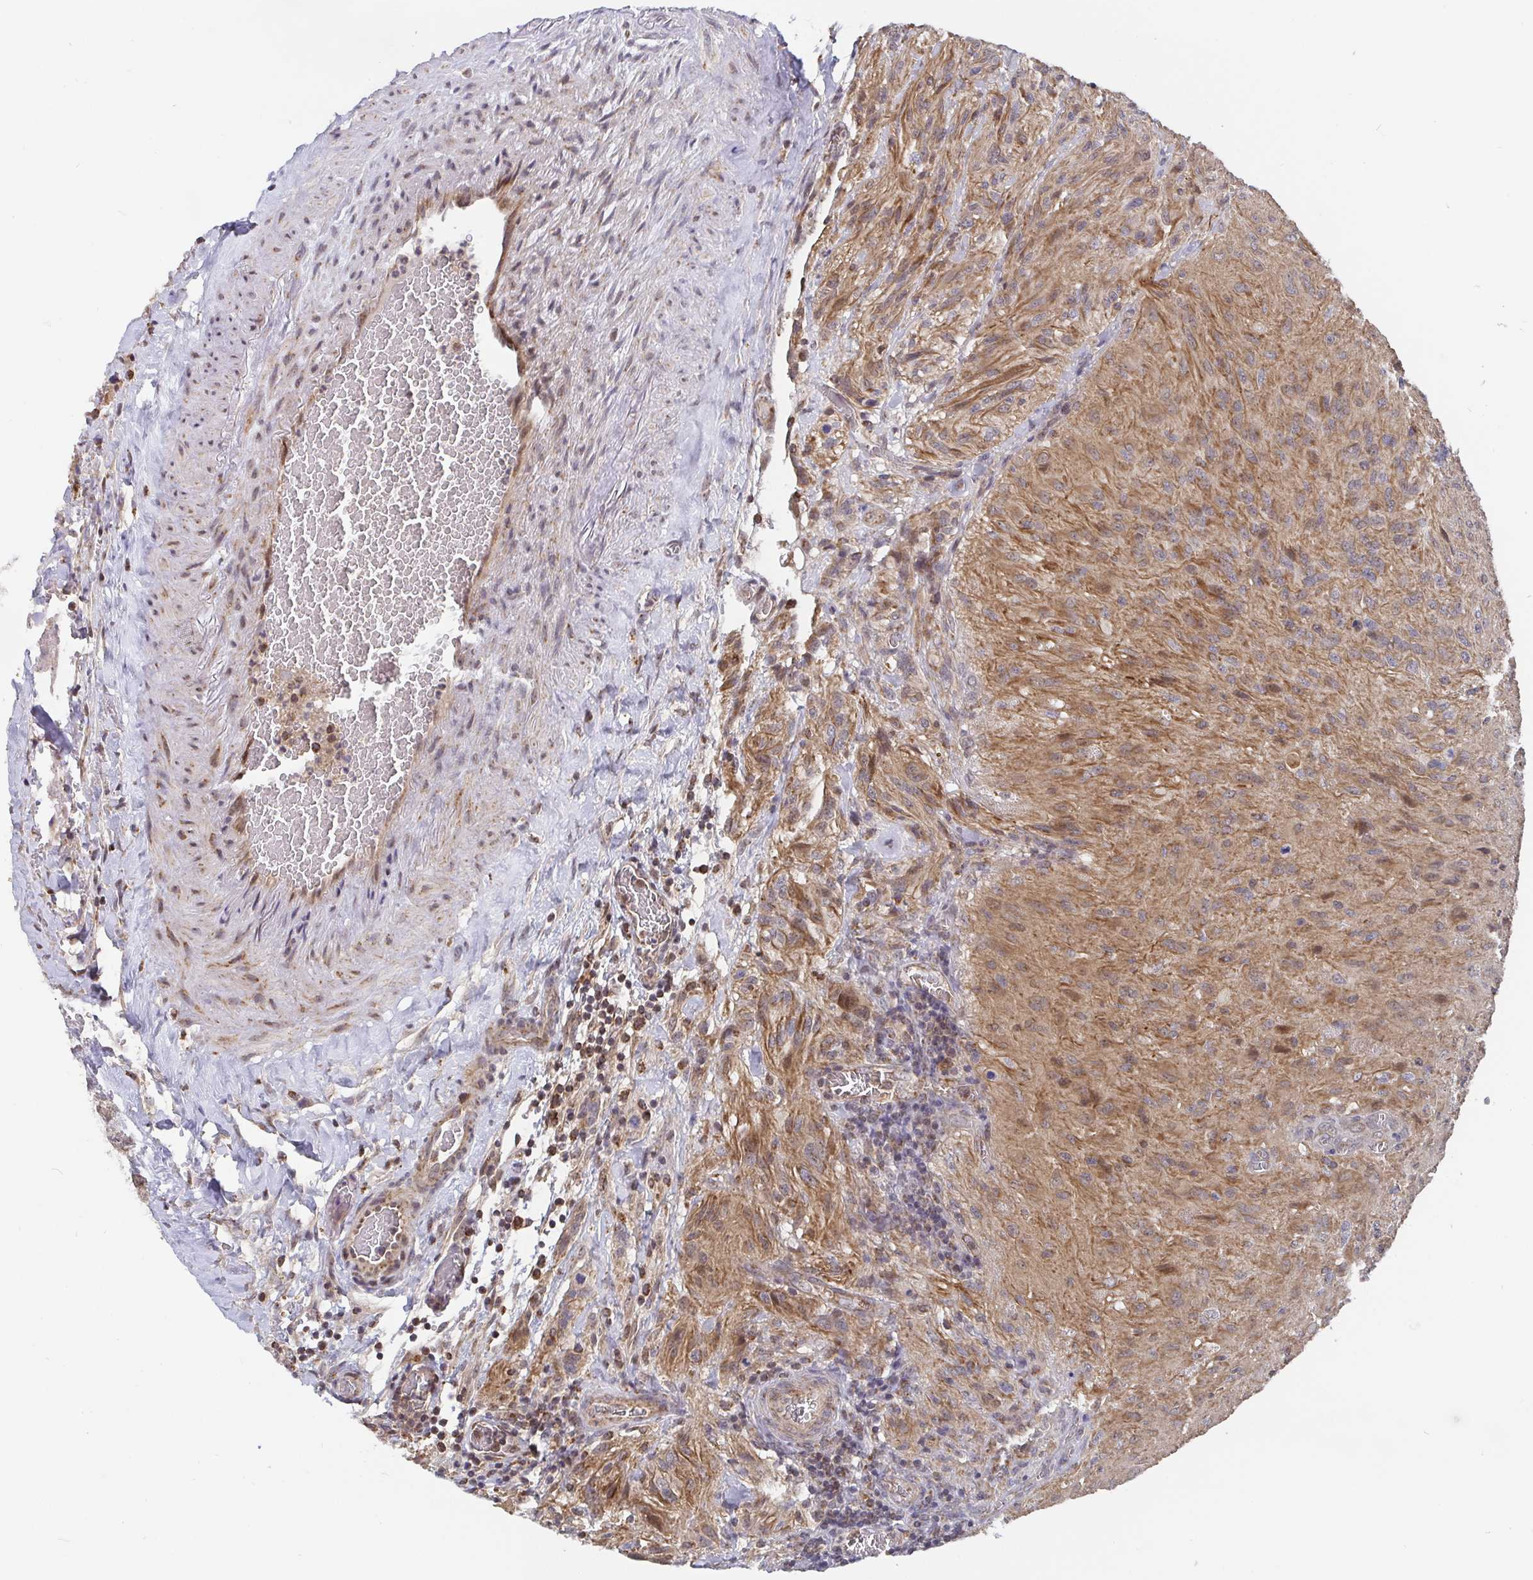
{"staining": {"intensity": "moderate", "quantity": ">75%", "location": "cytoplasmic/membranous"}, "tissue": "glioma", "cell_type": "Tumor cells", "image_type": "cancer", "snomed": [{"axis": "morphology", "description": "Glioma, malignant, High grade"}, {"axis": "topography", "description": "Brain"}], "caption": "Immunohistochemical staining of malignant glioma (high-grade) shows medium levels of moderate cytoplasmic/membranous staining in about >75% of tumor cells.", "gene": "PDF", "patient": {"sex": "male", "age": 47}}